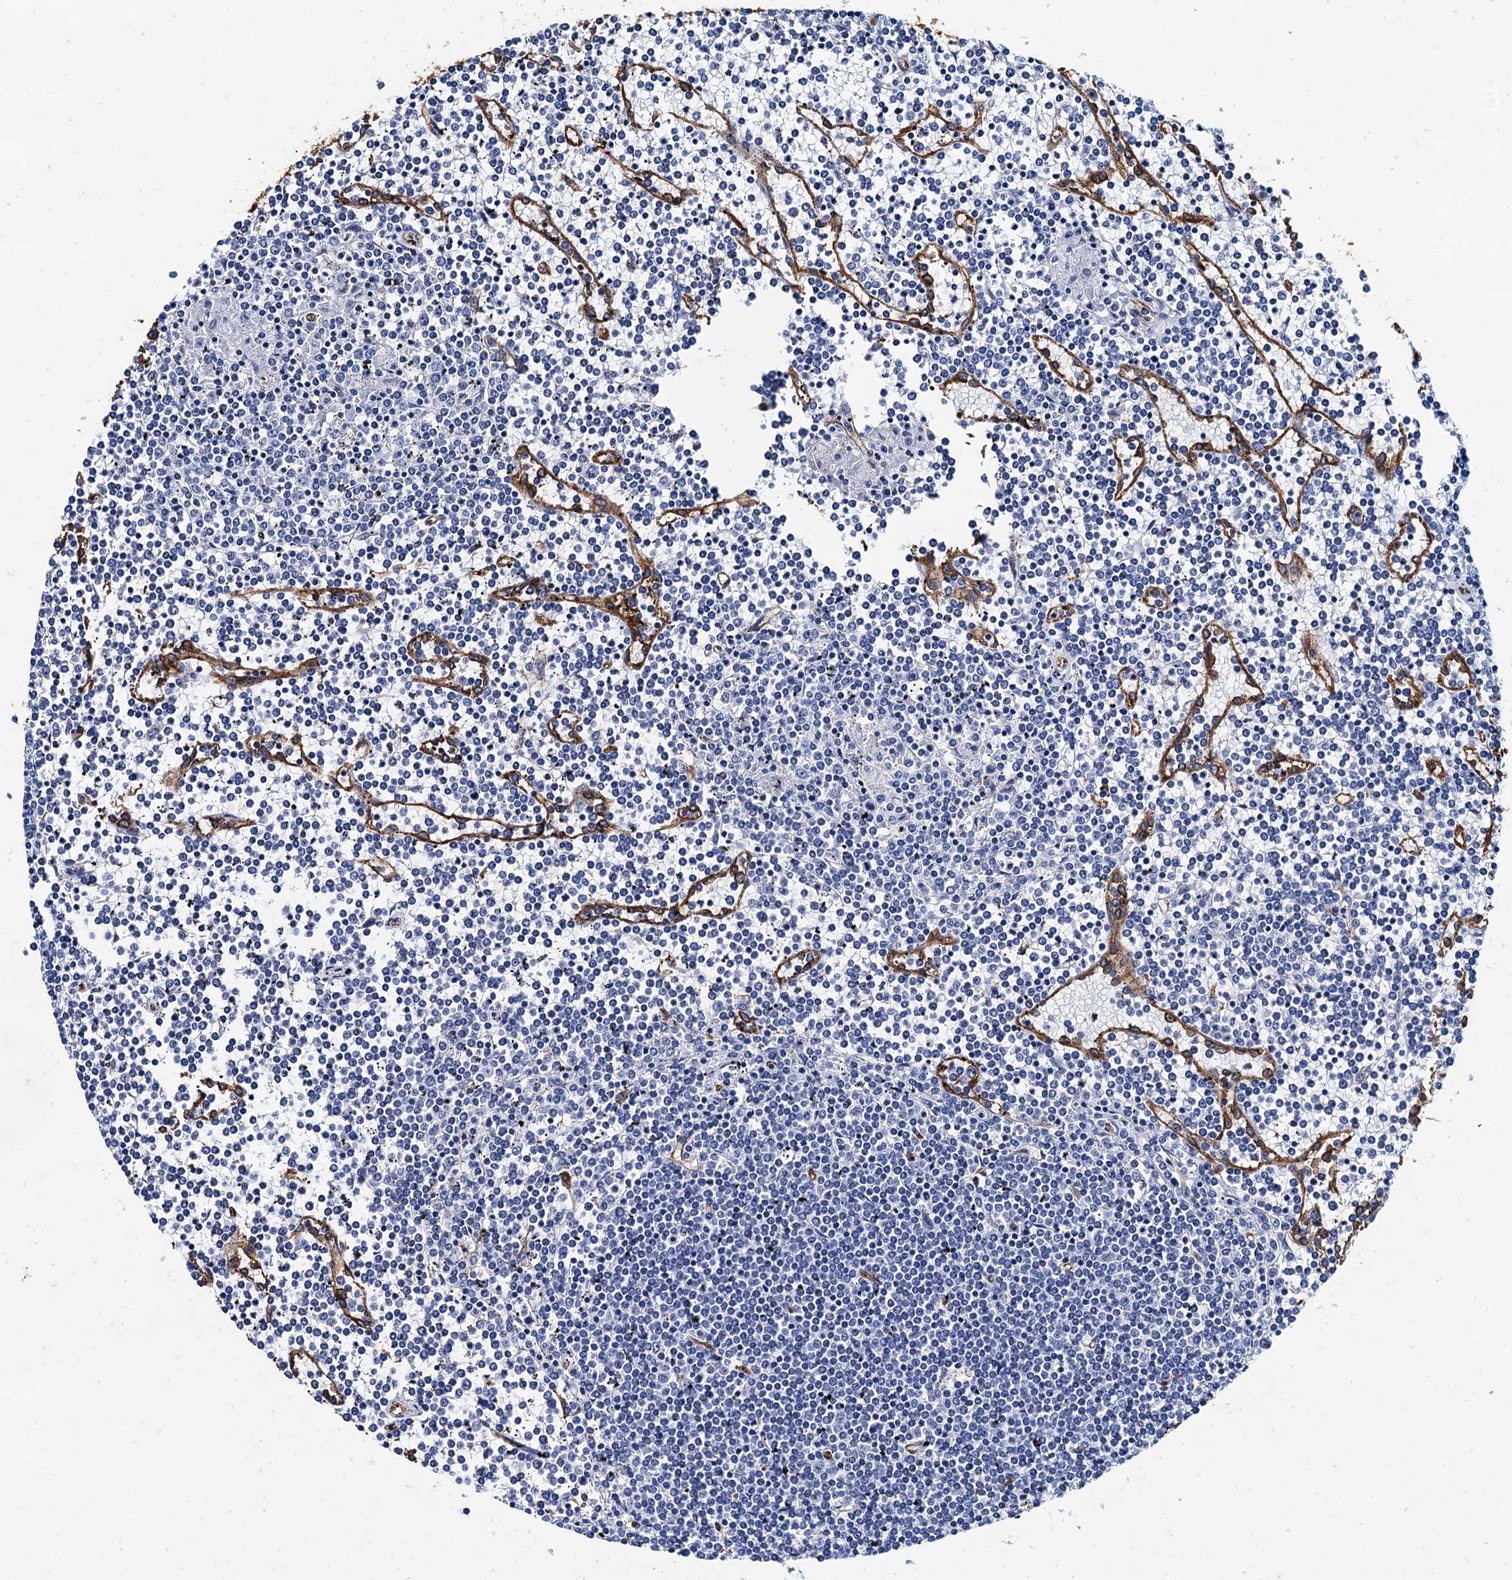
{"staining": {"intensity": "negative", "quantity": "none", "location": "none"}, "tissue": "lymphoma", "cell_type": "Tumor cells", "image_type": "cancer", "snomed": [{"axis": "morphology", "description": "Malignant lymphoma, non-Hodgkin's type, Low grade"}, {"axis": "topography", "description": "Spleen"}], "caption": "Lymphoma stained for a protein using IHC demonstrates no expression tumor cells.", "gene": "CAVIN2", "patient": {"sex": "female", "age": 19}}